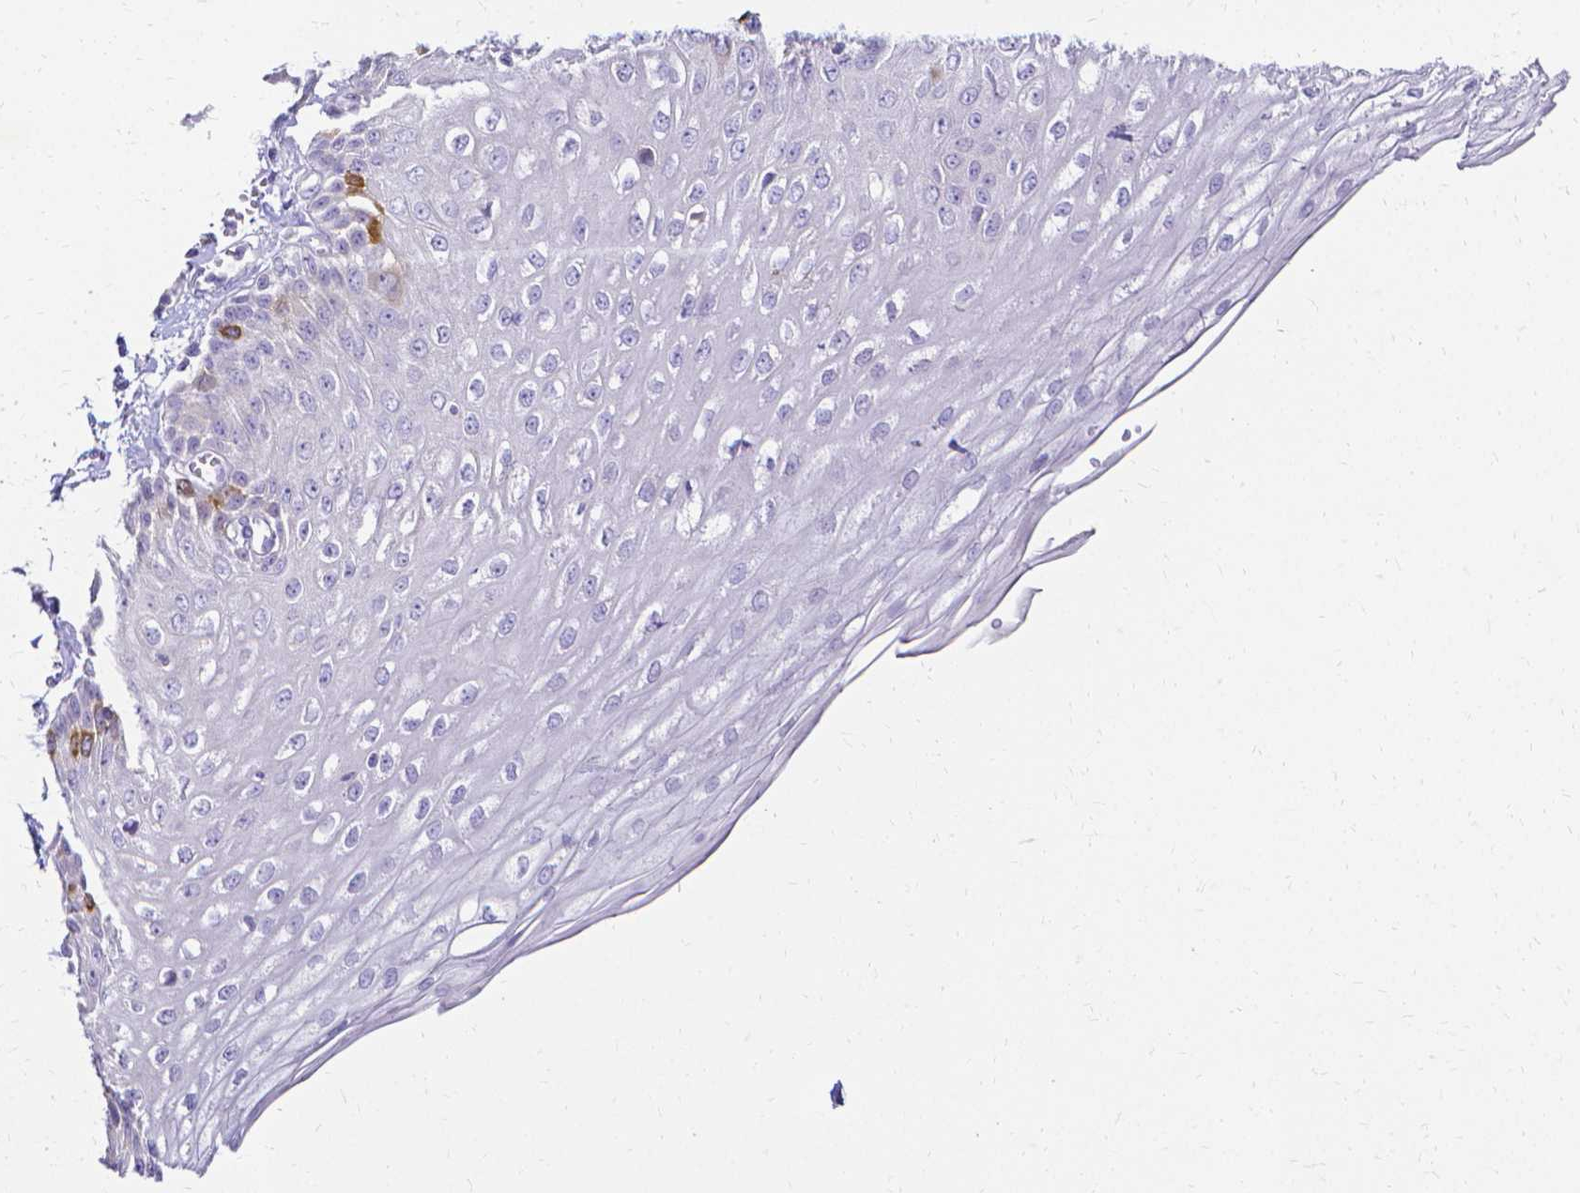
{"staining": {"intensity": "strong", "quantity": "<25%", "location": "cytoplasmic/membranous"}, "tissue": "esophagus", "cell_type": "Squamous epithelial cells", "image_type": "normal", "snomed": [{"axis": "morphology", "description": "Normal tissue, NOS"}, {"axis": "morphology", "description": "Adenocarcinoma, NOS"}, {"axis": "topography", "description": "Esophagus"}], "caption": "Benign esophagus demonstrates strong cytoplasmic/membranous expression in about <25% of squamous epithelial cells.", "gene": "CCNB1", "patient": {"sex": "male", "age": 81}}